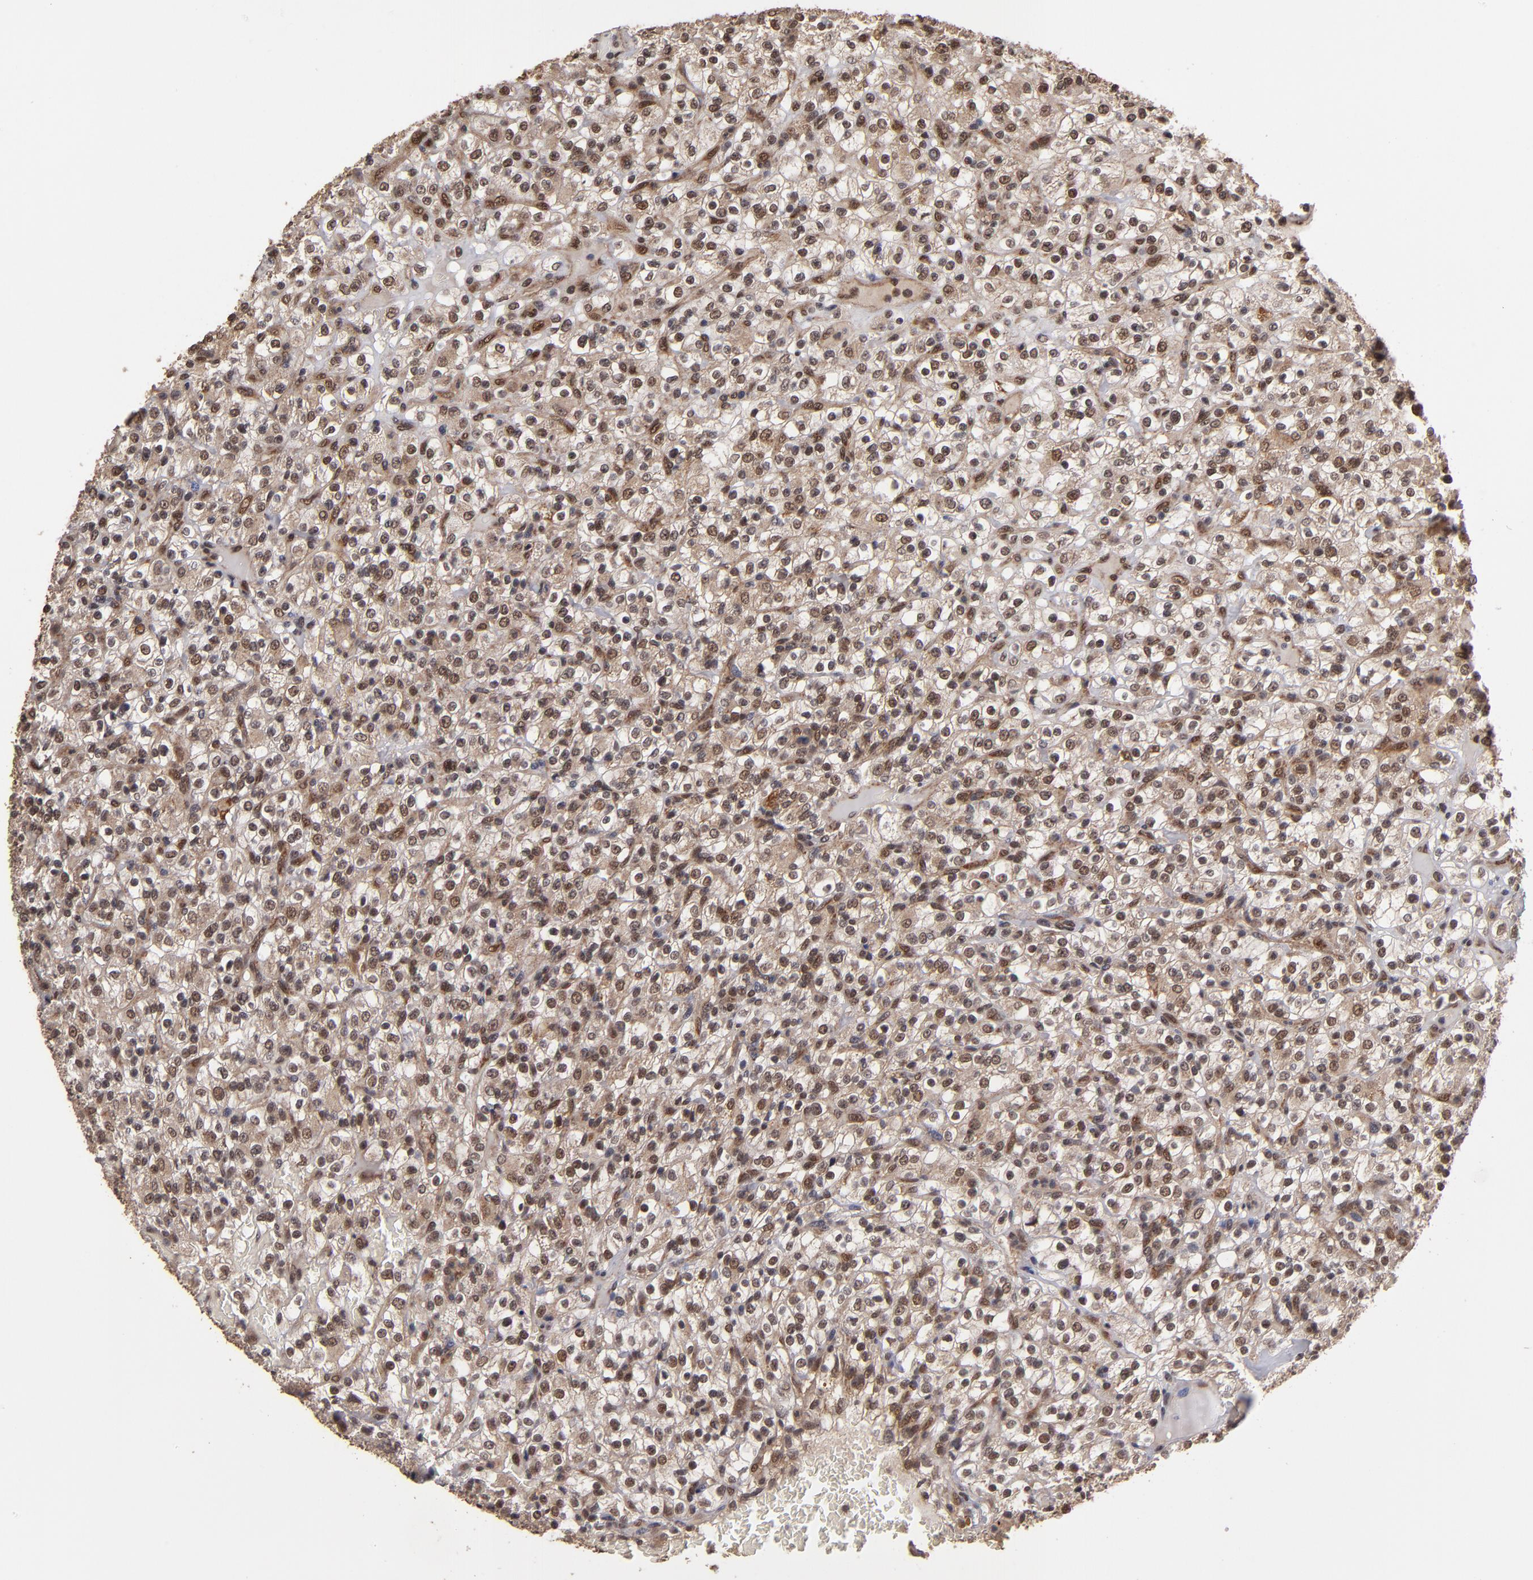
{"staining": {"intensity": "moderate", "quantity": ">75%", "location": "cytoplasmic/membranous,nuclear"}, "tissue": "renal cancer", "cell_type": "Tumor cells", "image_type": "cancer", "snomed": [{"axis": "morphology", "description": "Normal tissue, NOS"}, {"axis": "morphology", "description": "Adenocarcinoma, NOS"}, {"axis": "topography", "description": "Kidney"}], "caption": "Immunohistochemical staining of human renal cancer (adenocarcinoma) shows medium levels of moderate cytoplasmic/membranous and nuclear protein positivity in approximately >75% of tumor cells. The staining was performed using DAB, with brown indicating positive protein expression. Nuclei are stained blue with hematoxylin.", "gene": "CUL5", "patient": {"sex": "female", "age": 72}}